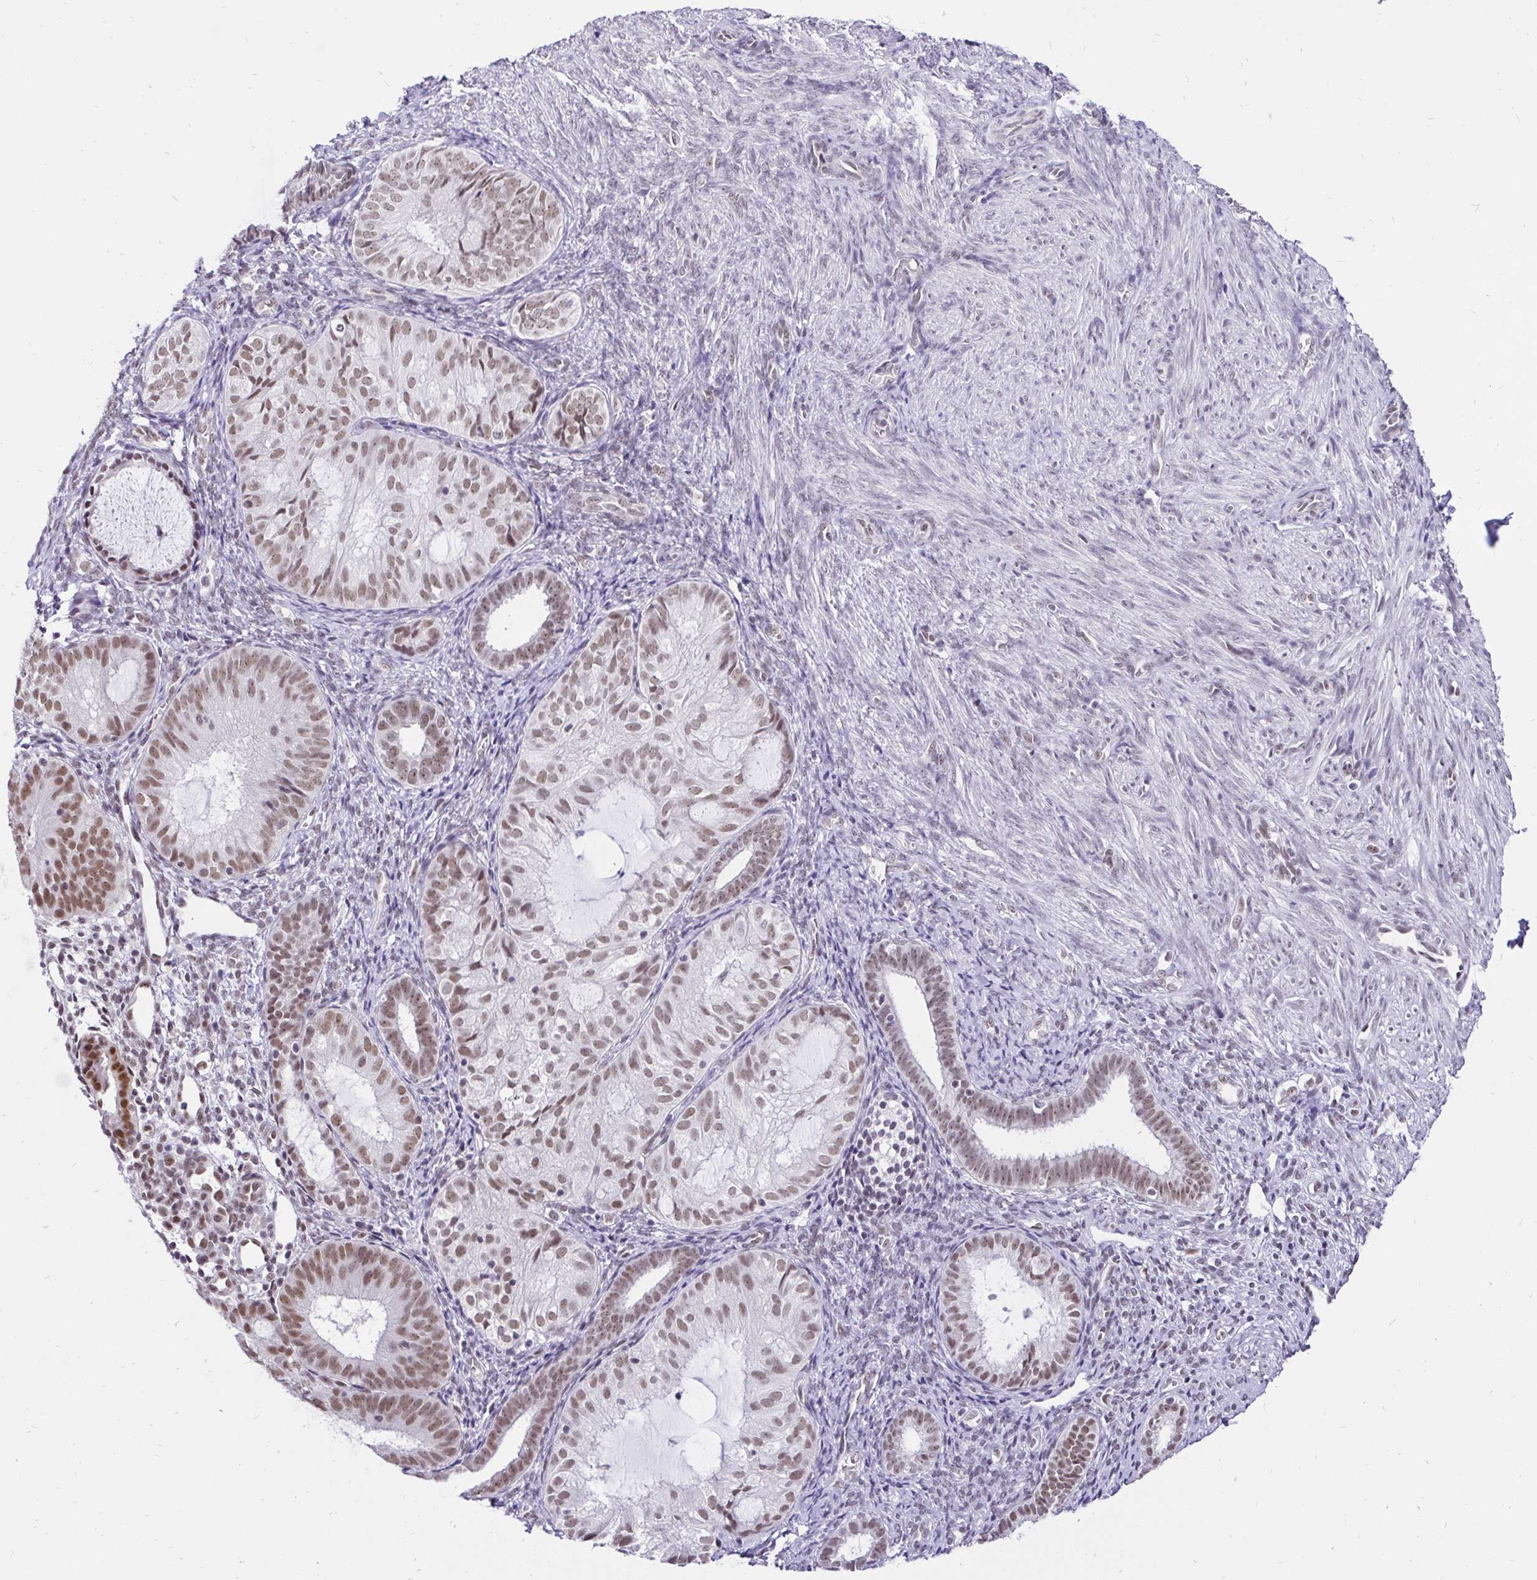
{"staining": {"intensity": "moderate", "quantity": ">75%", "location": "nuclear"}, "tissue": "endometrial cancer", "cell_type": "Tumor cells", "image_type": "cancer", "snomed": [{"axis": "morphology", "description": "Normal tissue, NOS"}, {"axis": "morphology", "description": "Adenocarcinoma, NOS"}, {"axis": "topography", "description": "Smooth muscle"}, {"axis": "topography", "description": "Endometrium"}, {"axis": "topography", "description": "Myometrium, NOS"}], "caption": "High-power microscopy captured an IHC histopathology image of adenocarcinoma (endometrial), revealing moderate nuclear positivity in about >75% of tumor cells.", "gene": "ZNF860", "patient": {"sex": "female", "age": 81}}